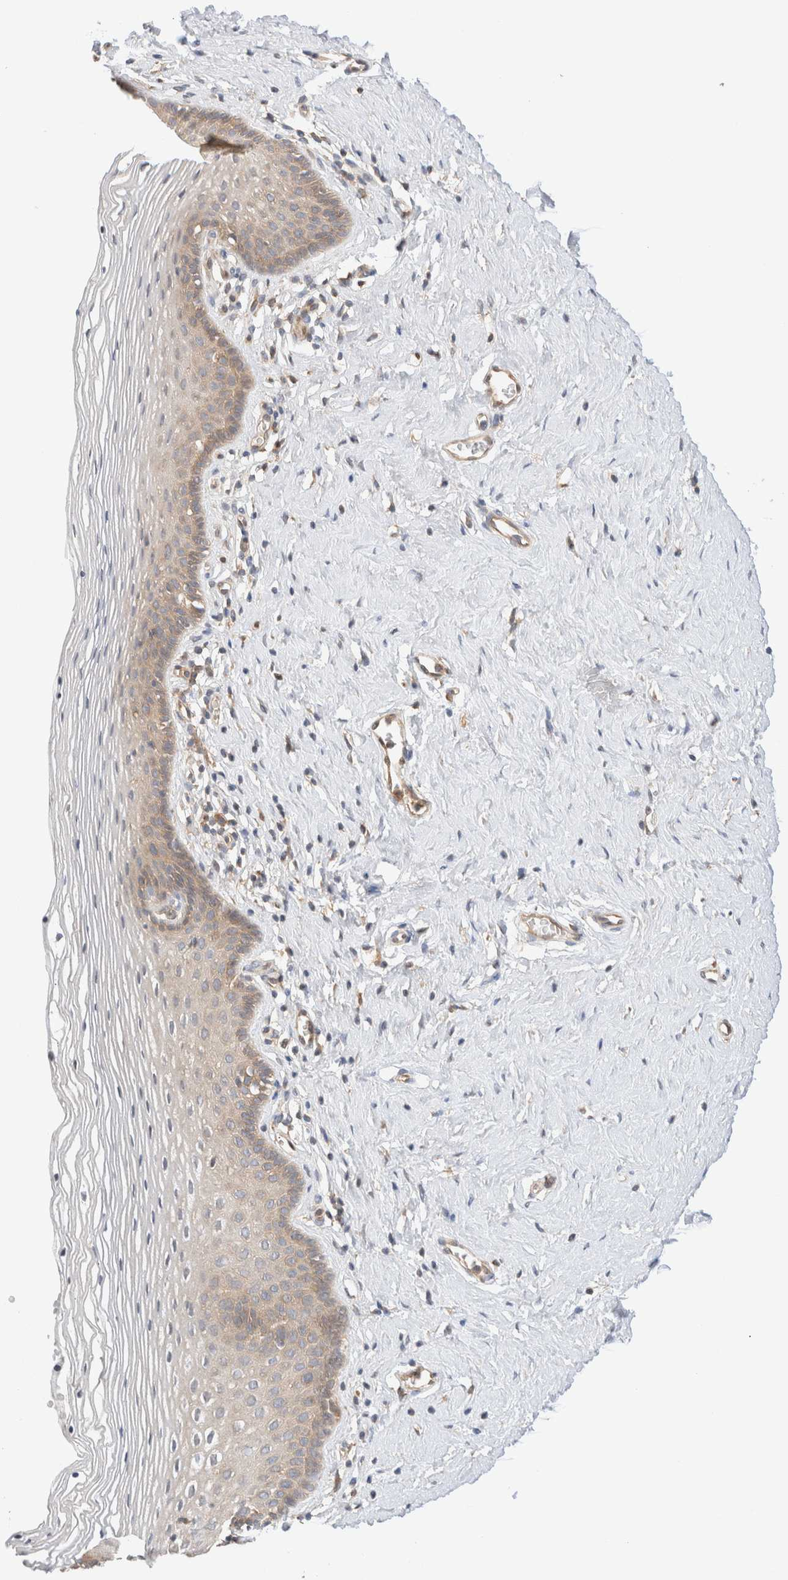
{"staining": {"intensity": "weak", "quantity": "25%-75%", "location": "cytoplasmic/membranous"}, "tissue": "vagina", "cell_type": "Squamous epithelial cells", "image_type": "normal", "snomed": [{"axis": "morphology", "description": "Normal tissue, NOS"}, {"axis": "topography", "description": "Vagina"}], "caption": "High-magnification brightfield microscopy of unremarkable vagina stained with DAB (3,3'-diaminobenzidine) (brown) and counterstained with hematoxylin (blue). squamous epithelial cells exhibit weak cytoplasmic/membranous staining is identified in approximately25%-75% of cells.", "gene": "RABEP1", "patient": {"sex": "female", "age": 32}}